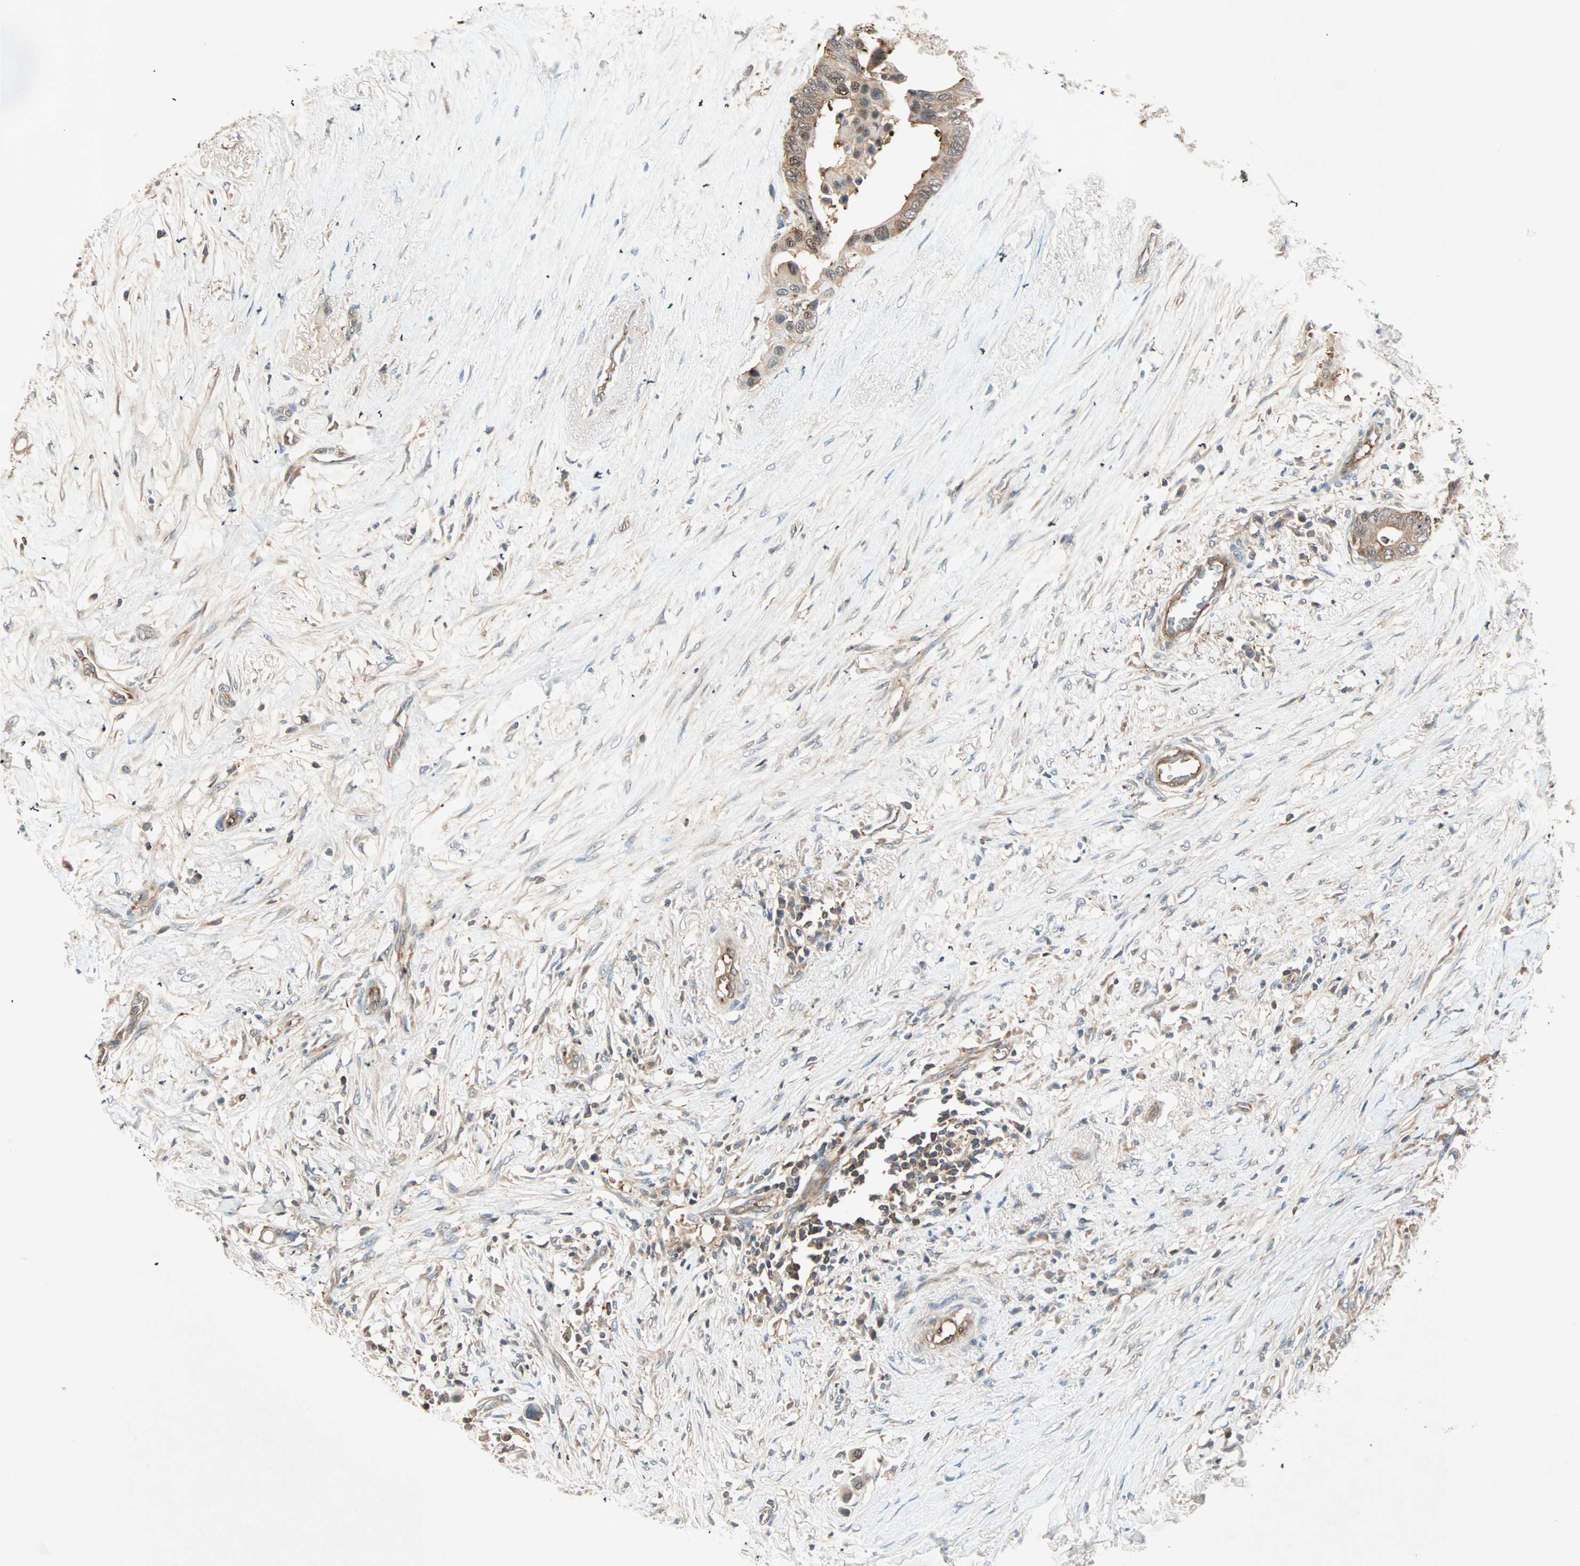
{"staining": {"intensity": "strong", "quantity": ">75%", "location": "cytoplasmic/membranous,nuclear"}, "tissue": "colorectal cancer", "cell_type": "Tumor cells", "image_type": "cancer", "snomed": [{"axis": "morphology", "description": "Normal tissue, NOS"}, {"axis": "morphology", "description": "Adenocarcinoma, NOS"}, {"axis": "topography", "description": "Colon"}], "caption": "A brown stain labels strong cytoplasmic/membranous and nuclear expression of a protein in human colorectal cancer (adenocarcinoma) tumor cells.", "gene": "TEC", "patient": {"sex": "male", "age": 82}}